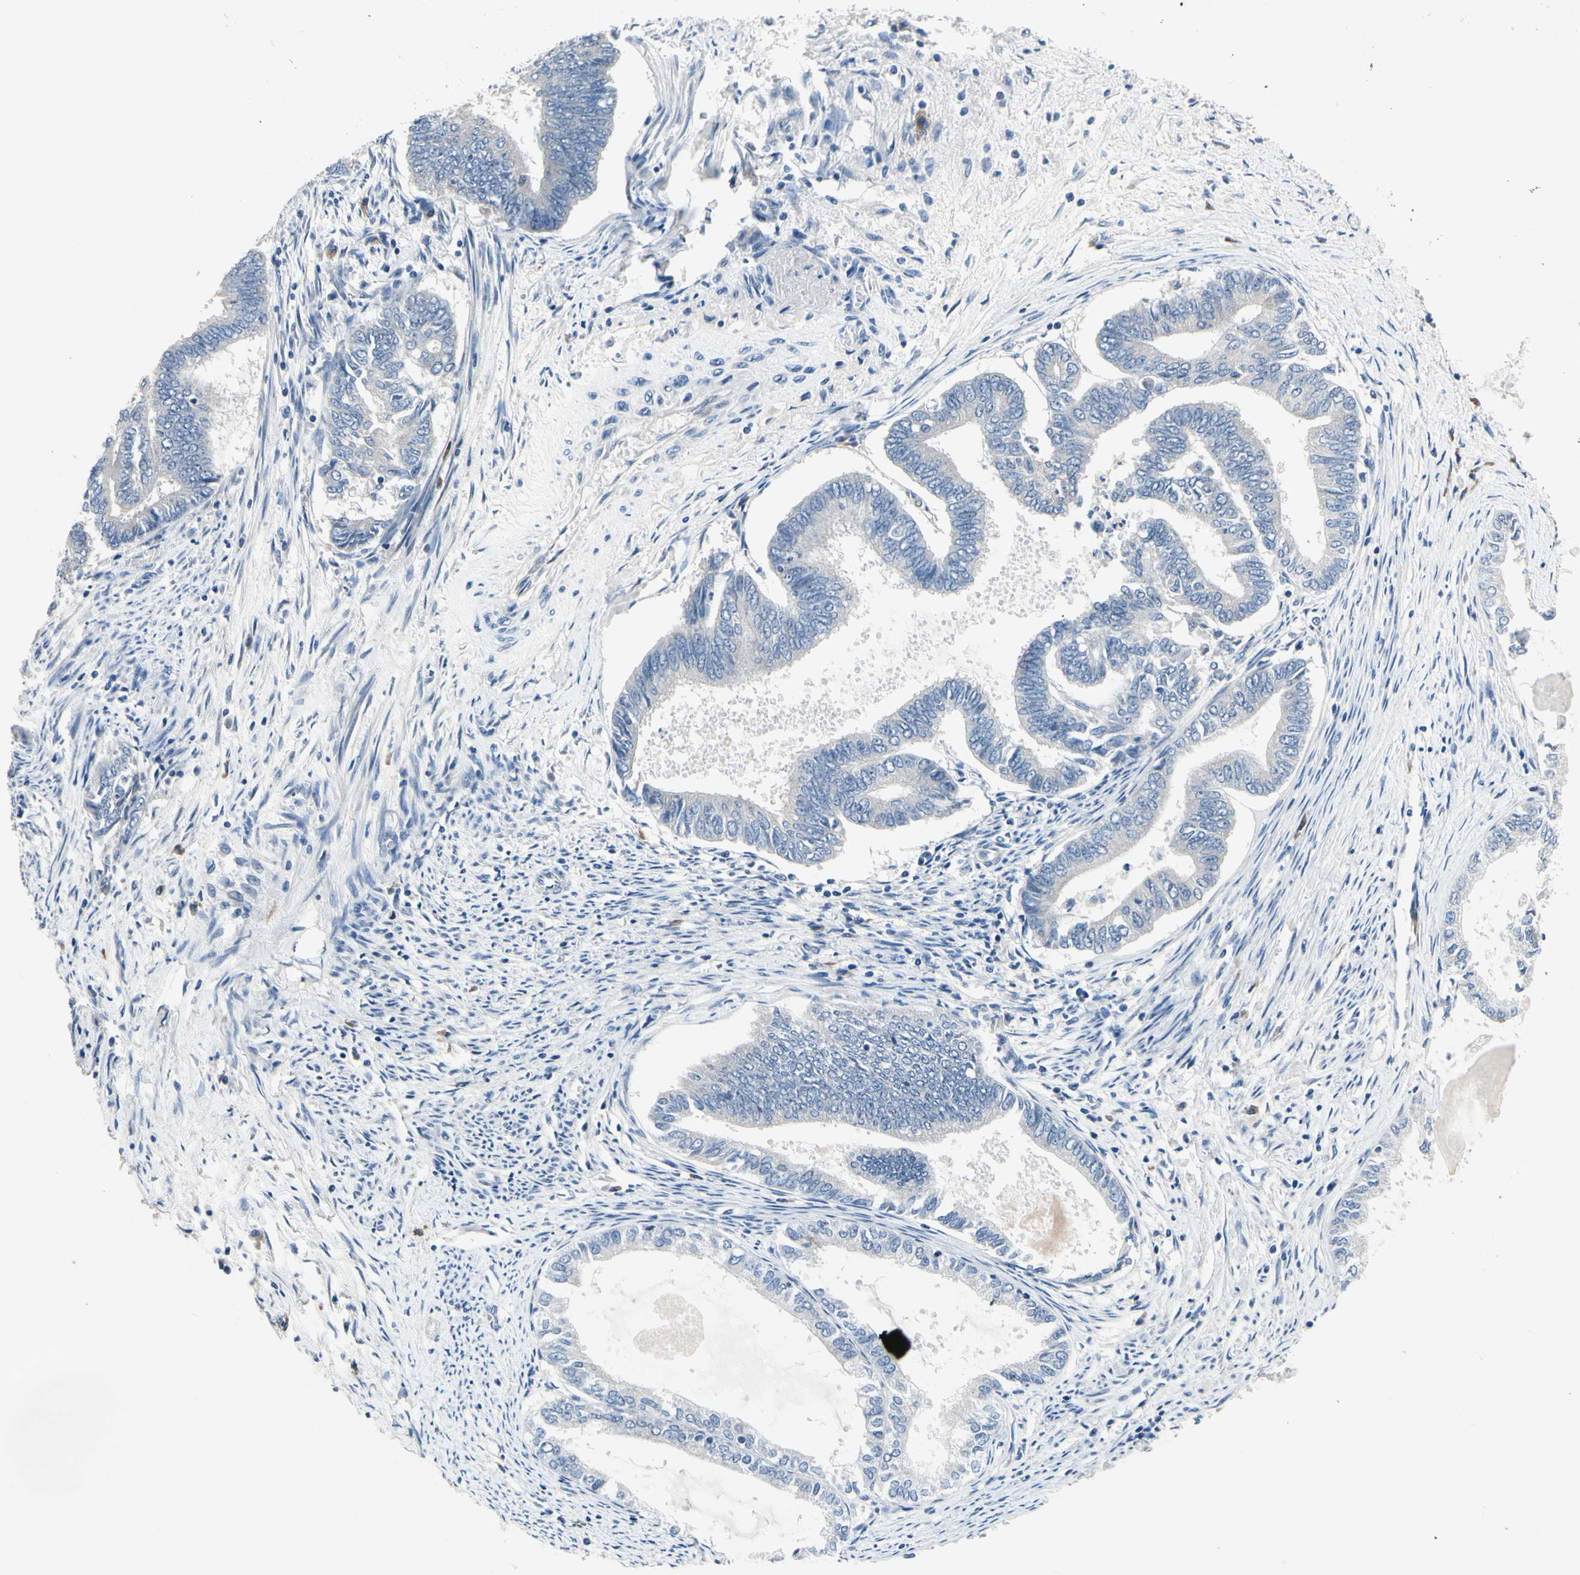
{"staining": {"intensity": "negative", "quantity": "none", "location": "none"}, "tissue": "endometrial cancer", "cell_type": "Tumor cells", "image_type": "cancer", "snomed": [{"axis": "morphology", "description": "Adenocarcinoma, NOS"}, {"axis": "topography", "description": "Endometrium"}], "caption": "Tumor cells are negative for brown protein staining in endometrial cancer (adenocarcinoma). The staining was performed using DAB (3,3'-diaminobenzidine) to visualize the protein expression in brown, while the nuclei were stained in blue with hematoxylin (Magnification: 20x).", "gene": "SELENOK", "patient": {"sex": "female", "age": 86}}